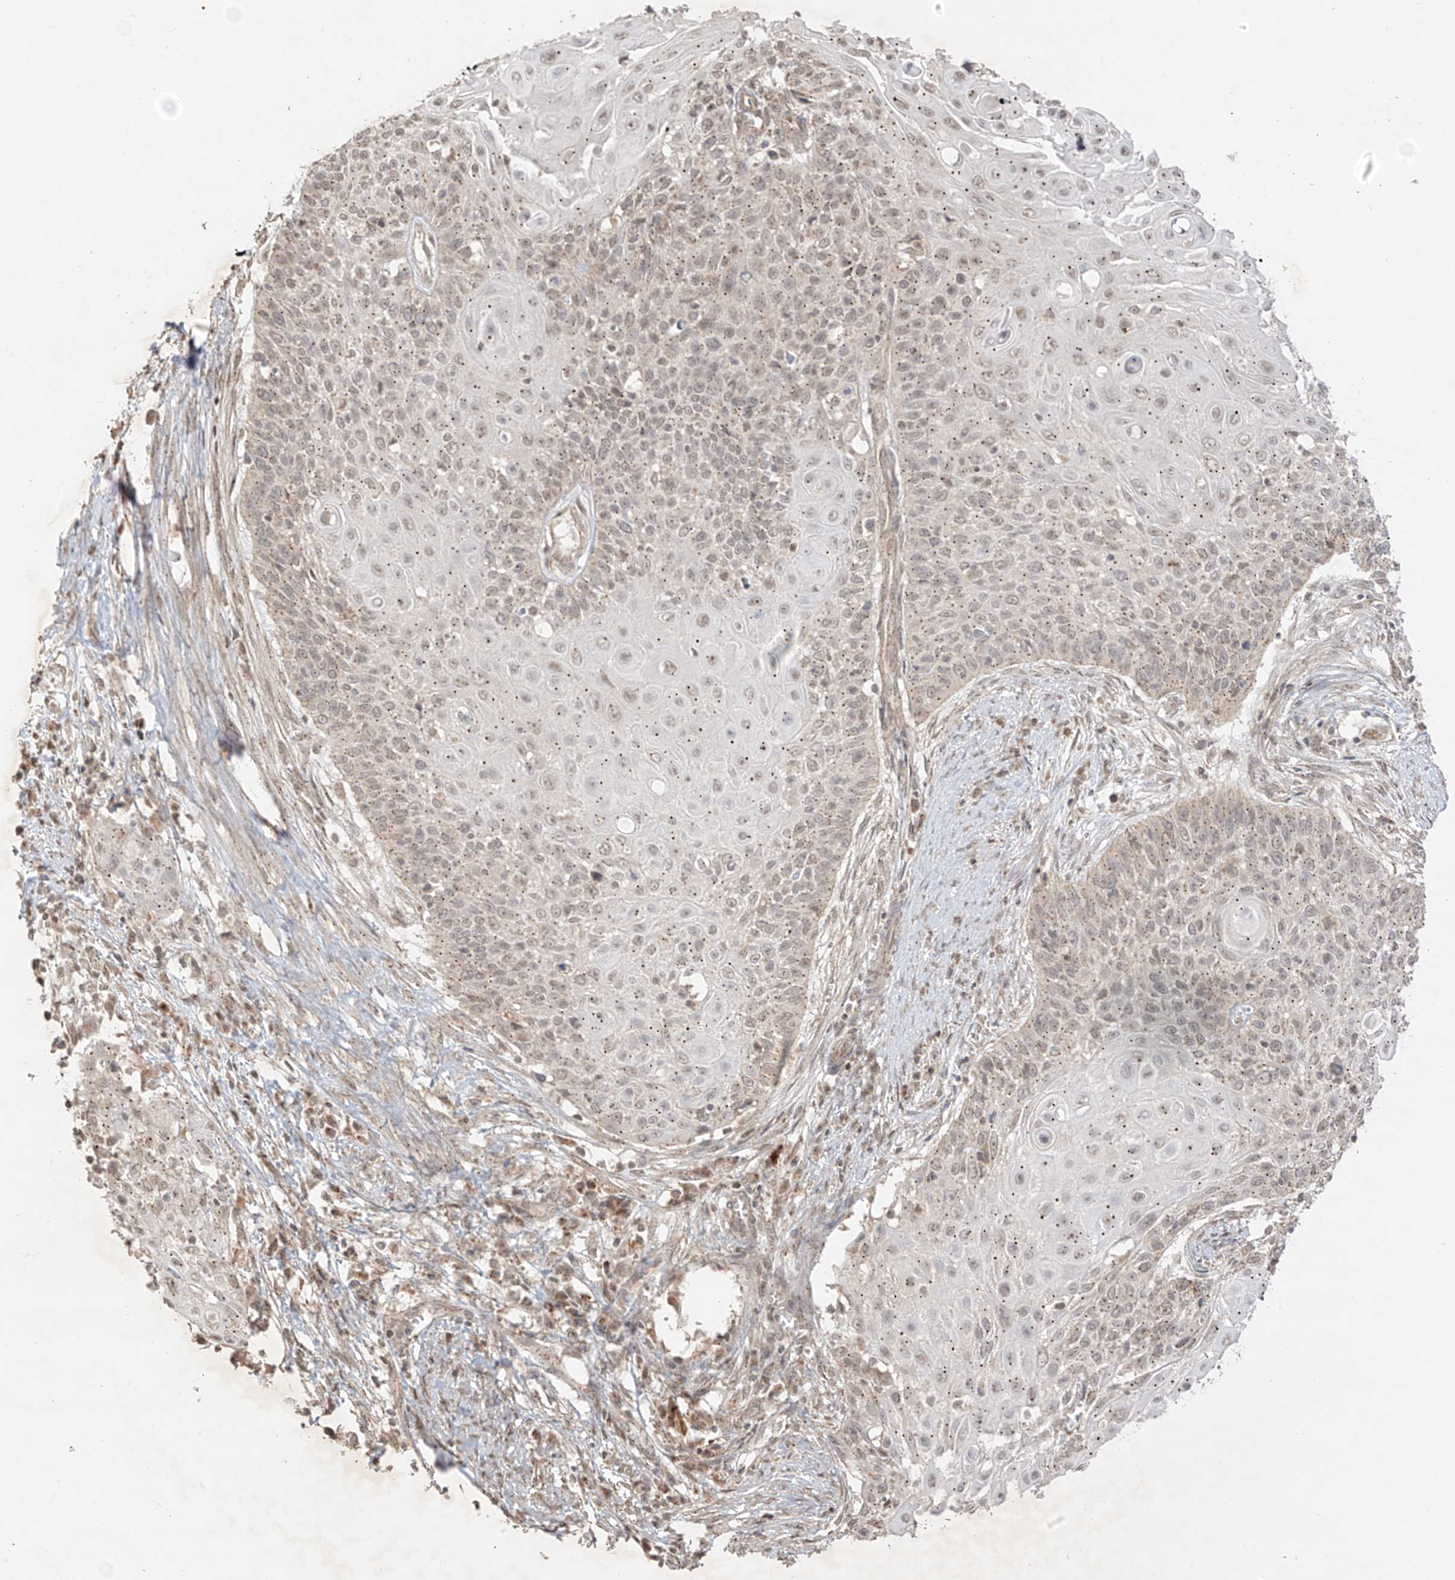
{"staining": {"intensity": "moderate", "quantity": "25%-75%", "location": "cytoplasmic/membranous"}, "tissue": "cervical cancer", "cell_type": "Tumor cells", "image_type": "cancer", "snomed": [{"axis": "morphology", "description": "Squamous cell carcinoma, NOS"}, {"axis": "topography", "description": "Cervix"}], "caption": "Immunohistochemistry (DAB) staining of squamous cell carcinoma (cervical) displays moderate cytoplasmic/membranous protein staining in approximately 25%-75% of tumor cells.", "gene": "N4BP3", "patient": {"sex": "female", "age": 39}}